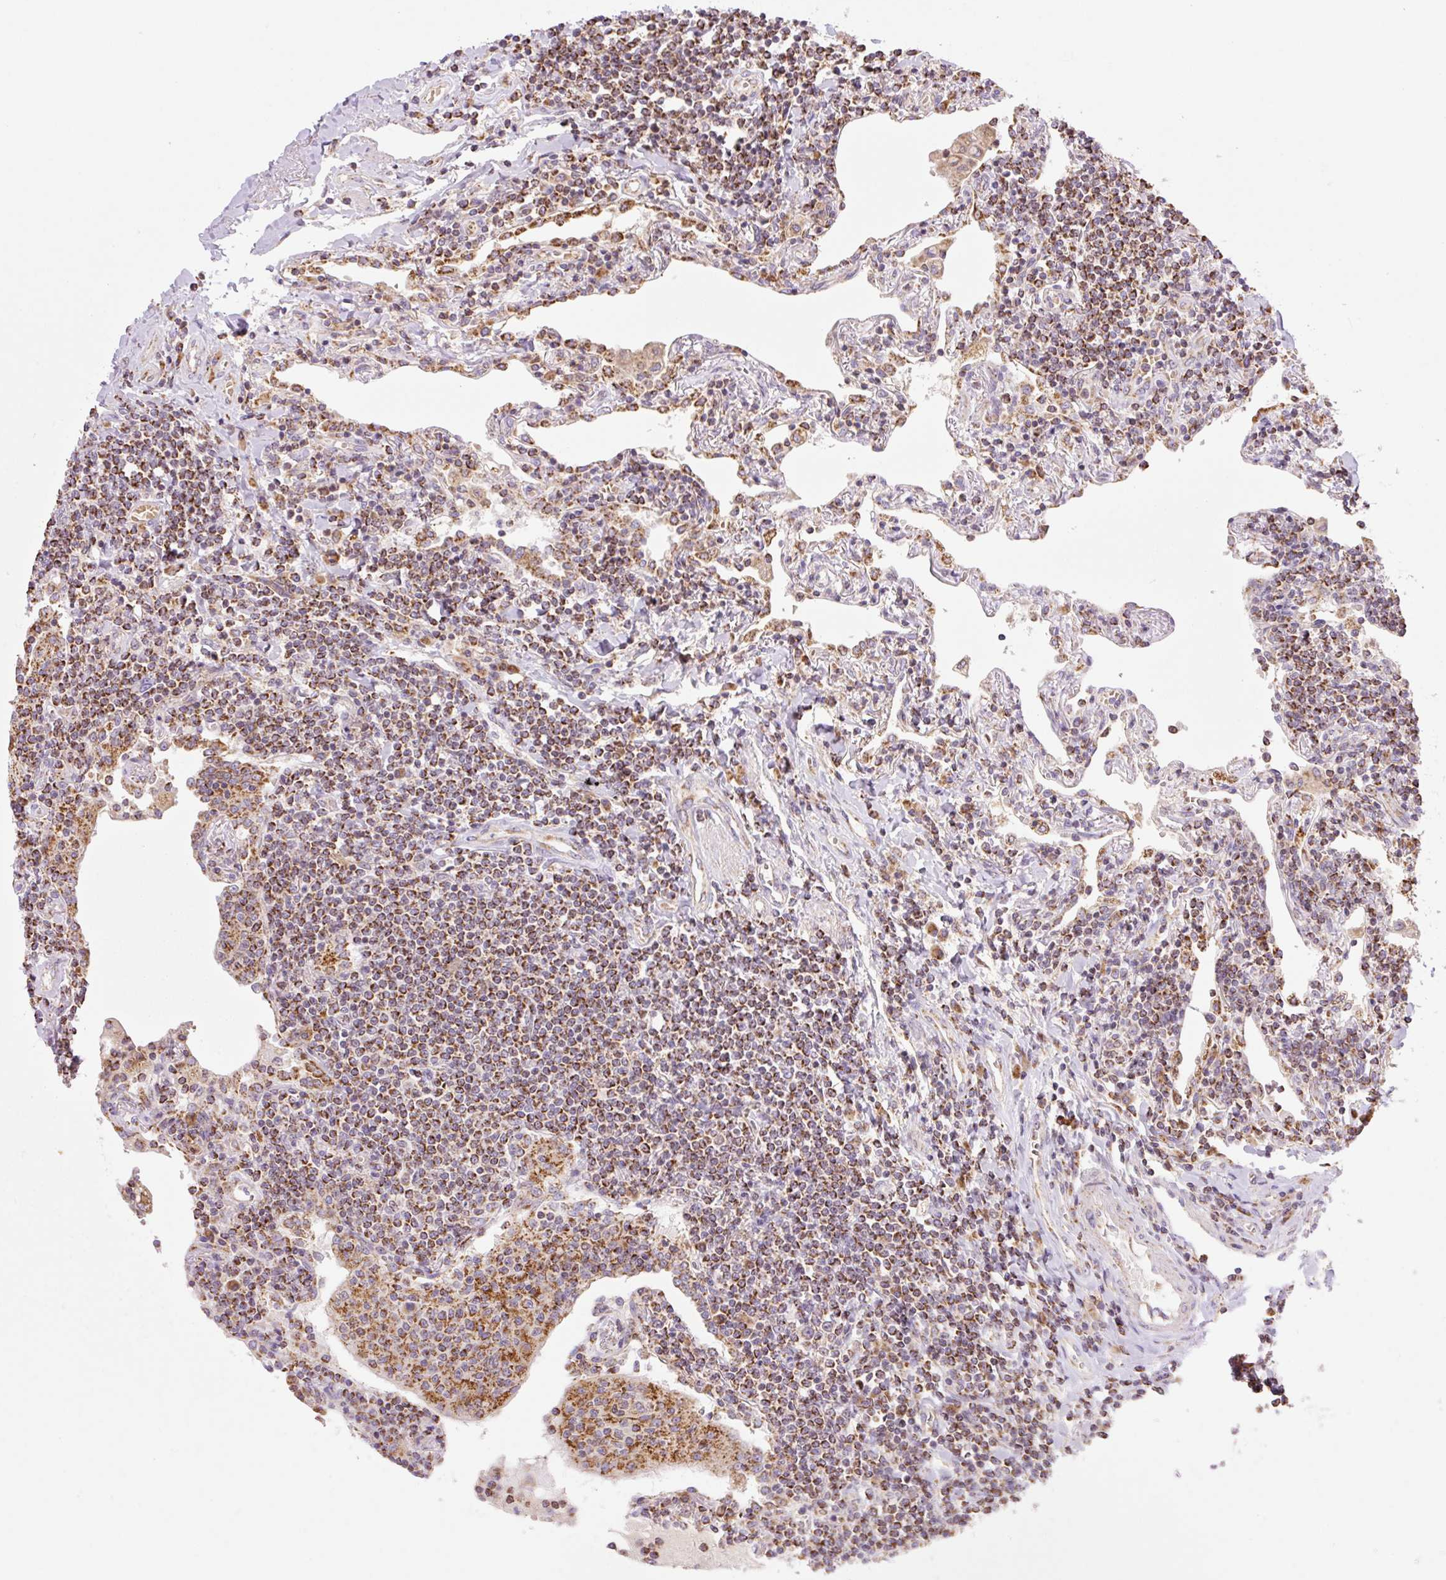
{"staining": {"intensity": "strong", "quantity": ">75%", "location": "cytoplasmic/membranous"}, "tissue": "lymphoma", "cell_type": "Tumor cells", "image_type": "cancer", "snomed": [{"axis": "morphology", "description": "Malignant lymphoma, non-Hodgkin's type, Low grade"}, {"axis": "topography", "description": "Lung"}], "caption": "A photomicrograph of human lymphoma stained for a protein reveals strong cytoplasmic/membranous brown staining in tumor cells. Nuclei are stained in blue.", "gene": "GOSR2", "patient": {"sex": "female", "age": 71}}